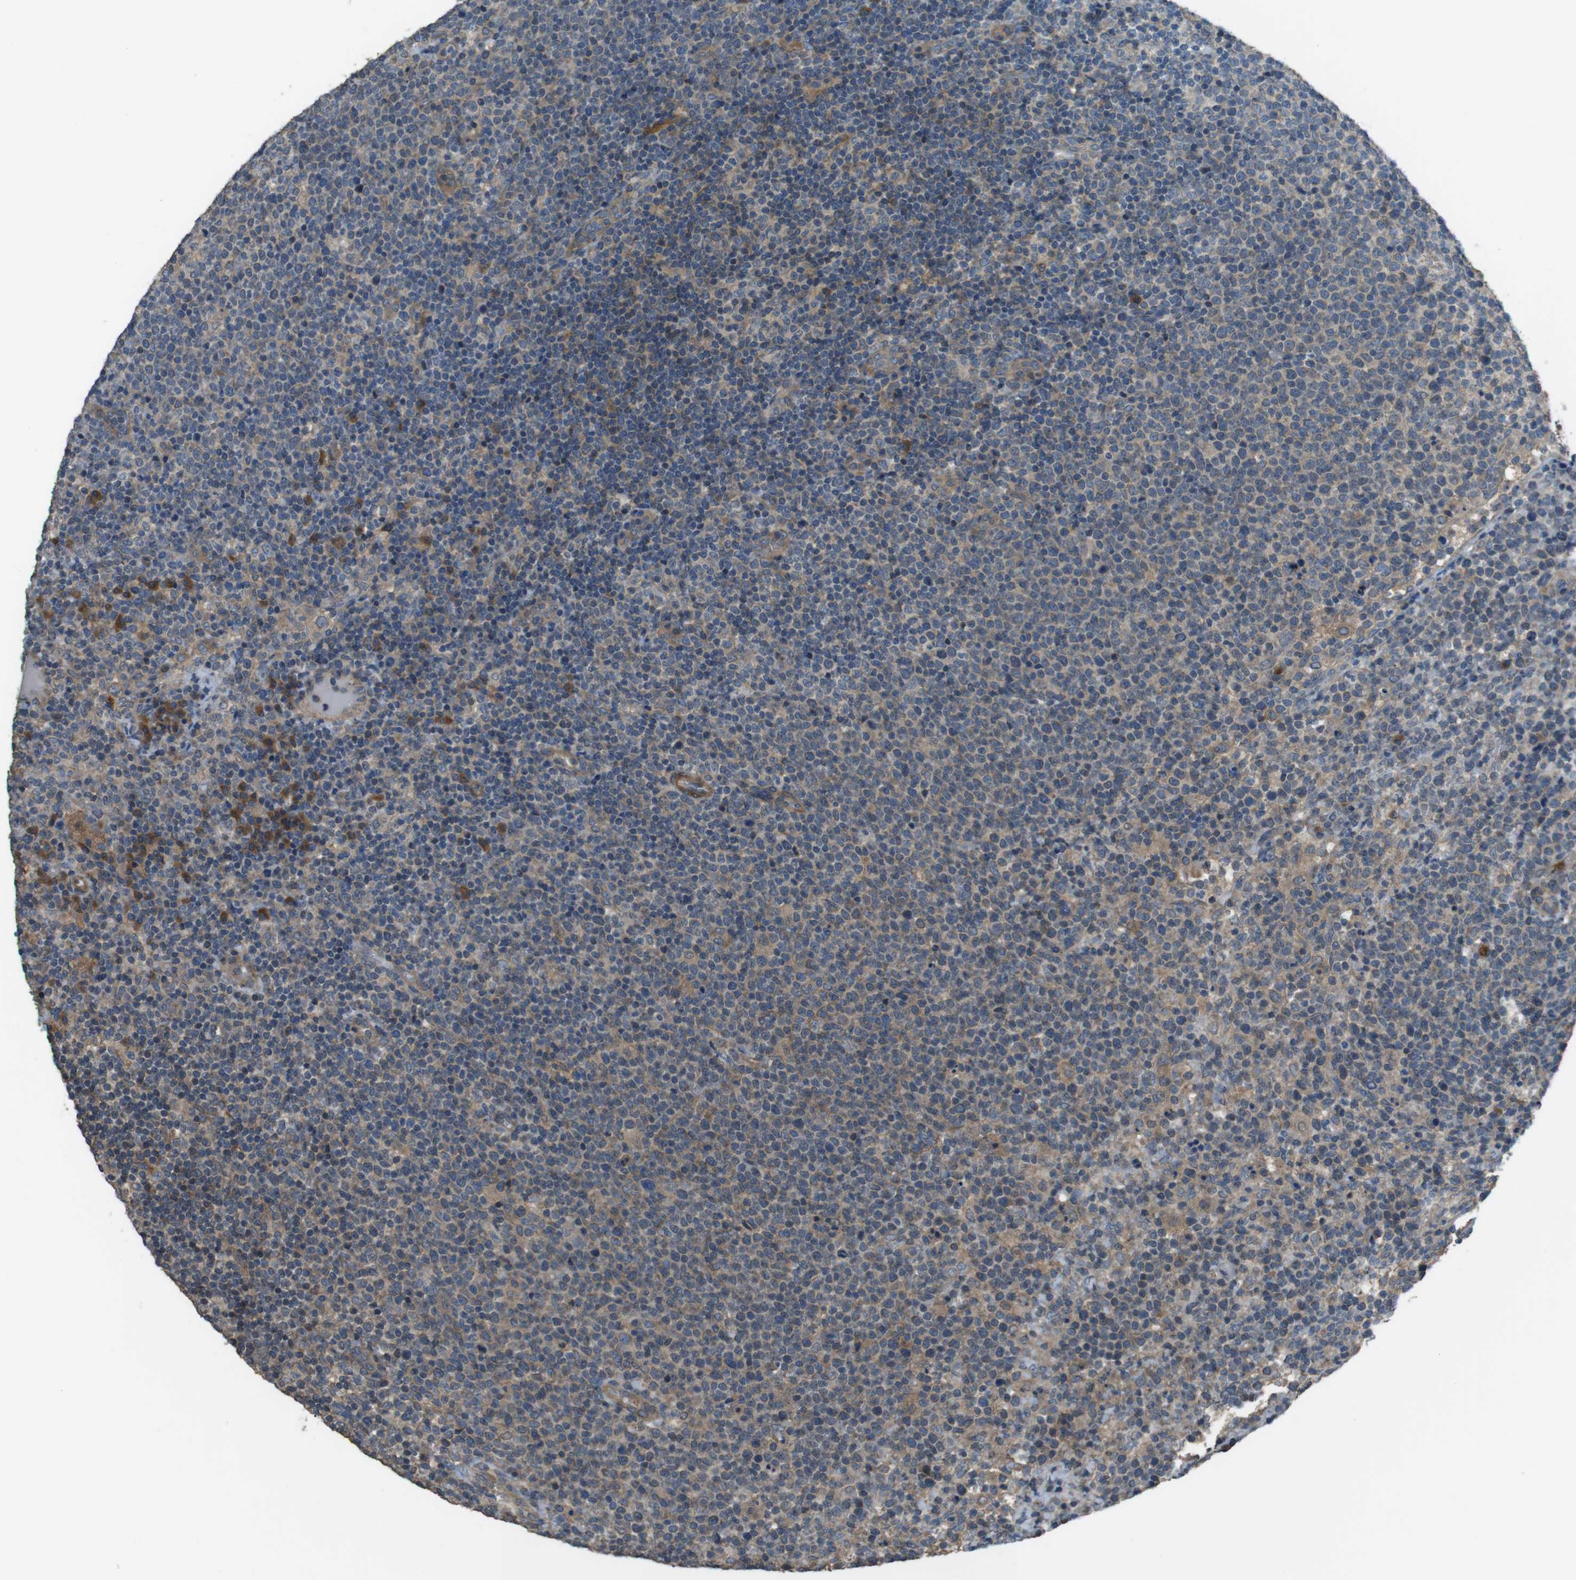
{"staining": {"intensity": "moderate", "quantity": "25%-75%", "location": "cytoplasmic/membranous"}, "tissue": "lymphoma", "cell_type": "Tumor cells", "image_type": "cancer", "snomed": [{"axis": "morphology", "description": "Malignant lymphoma, non-Hodgkin's type, High grade"}, {"axis": "topography", "description": "Lymph node"}], "caption": "High-power microscopy captured an IHC micrograph of malignant lymphoma, non-Hodgkin's type (high-grade), revealing moderate cytoplasmic/membranous positivity in about 25%-75% of tumor cells.", "gene": "FUT2", "patient": {"sex": "male", "age": 61}}